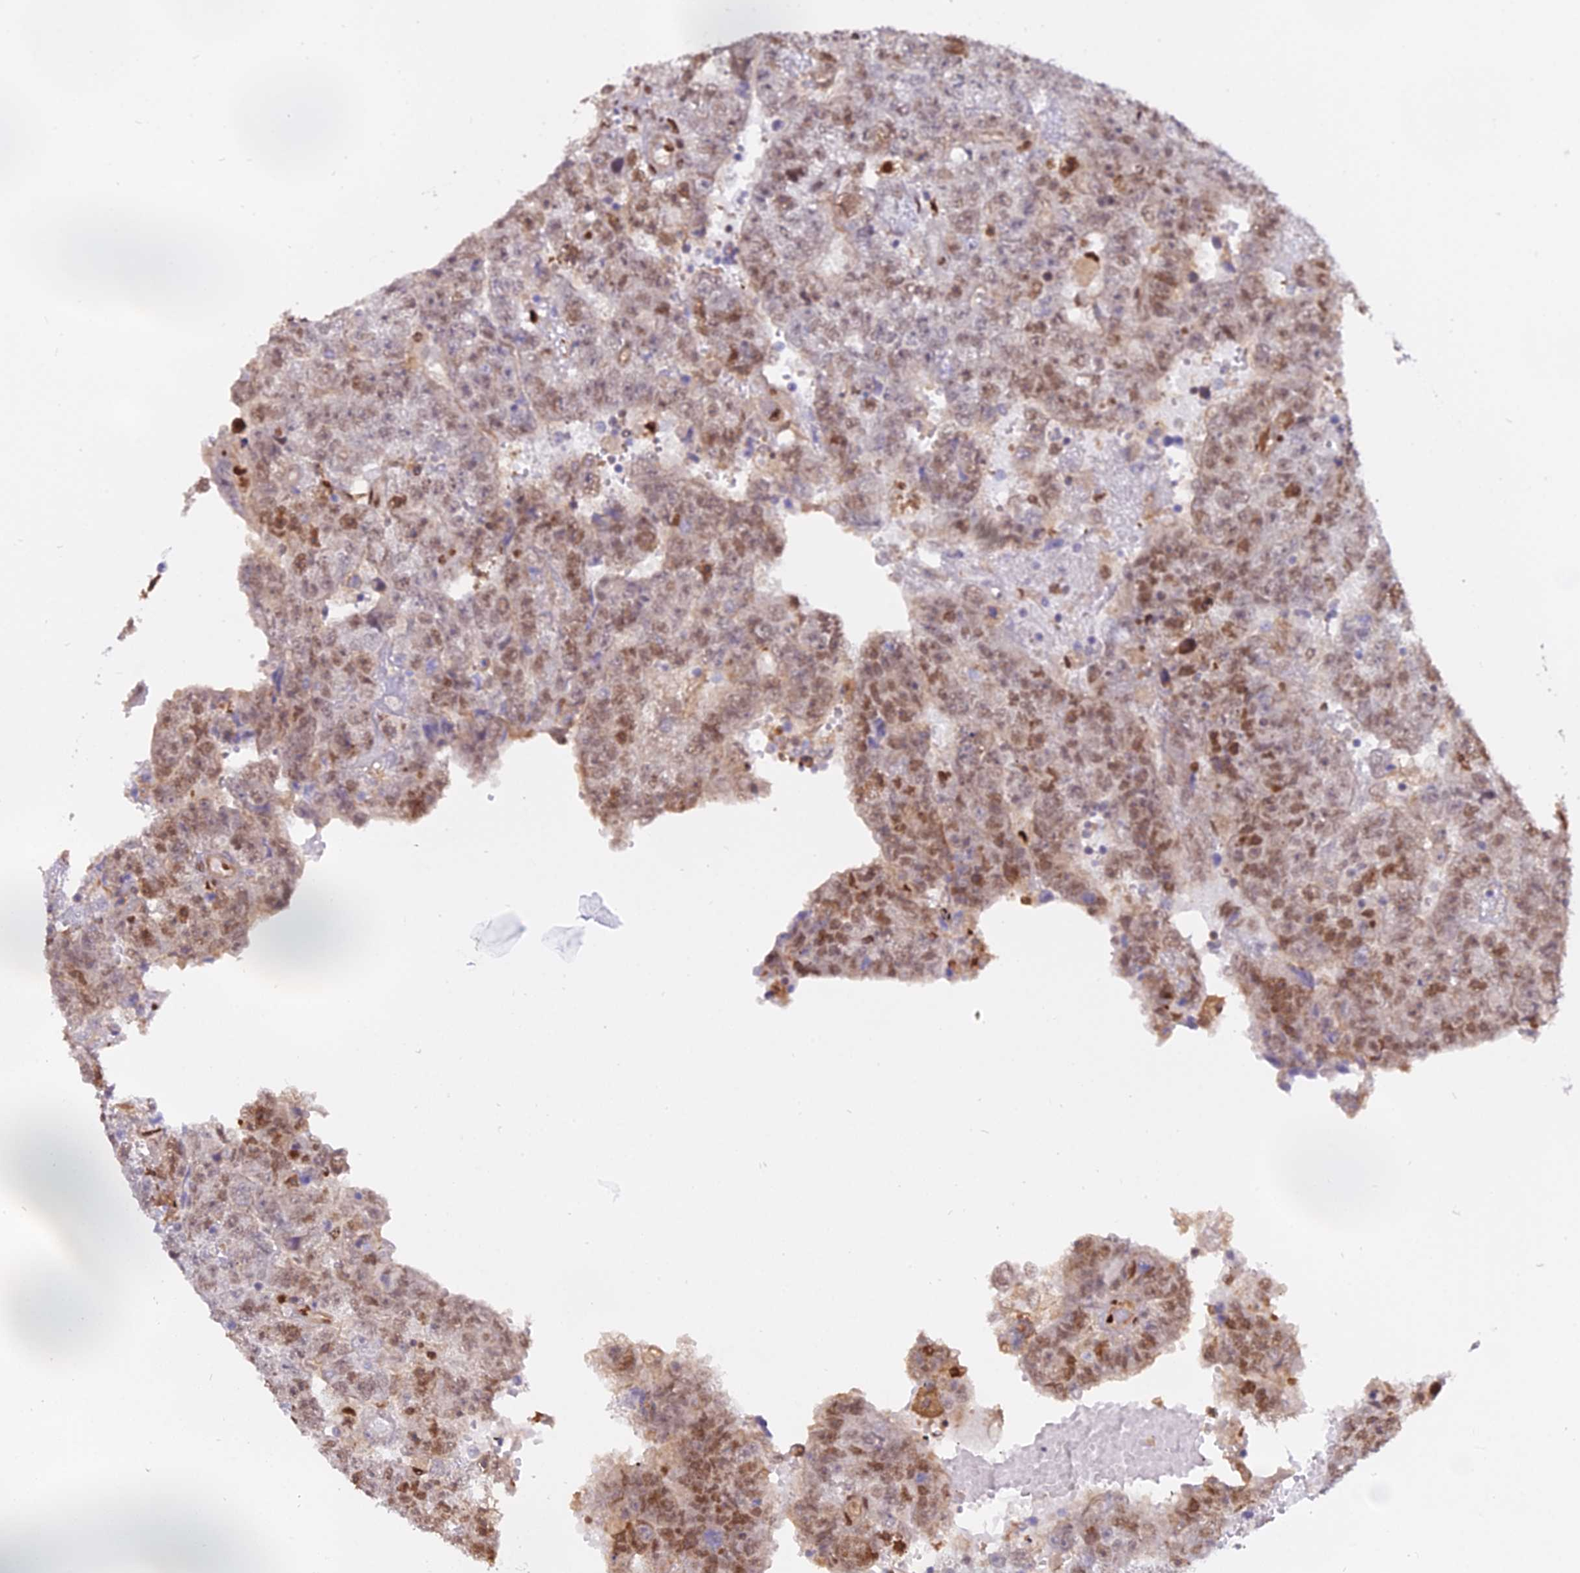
{"staining": {"intensity": "moderate", "quantity": ">75%", "location": "nuclear"}, "tissue": "testis cancer", "cell_type": "Tumor cells", "image_type": "cancer", "snomed": [{"axis": "morphology", "description": "Carcinoma, Embryonal, NOS"}, {"axis": "topography", "description": "Testis"}], "caption": "Immunohistochemistry staining of testis cancer, which displays medium levels of moderate nuclear staining in approximately >75% of tumor cells indicating moderate nuclear protein expression. The staining was performed using DAB (brown) for protein detection and nuclei were counterstained in hematoxylin (blue).", "gene": "NPEPL1", "patient": {"sex": "male", "age": 25}}